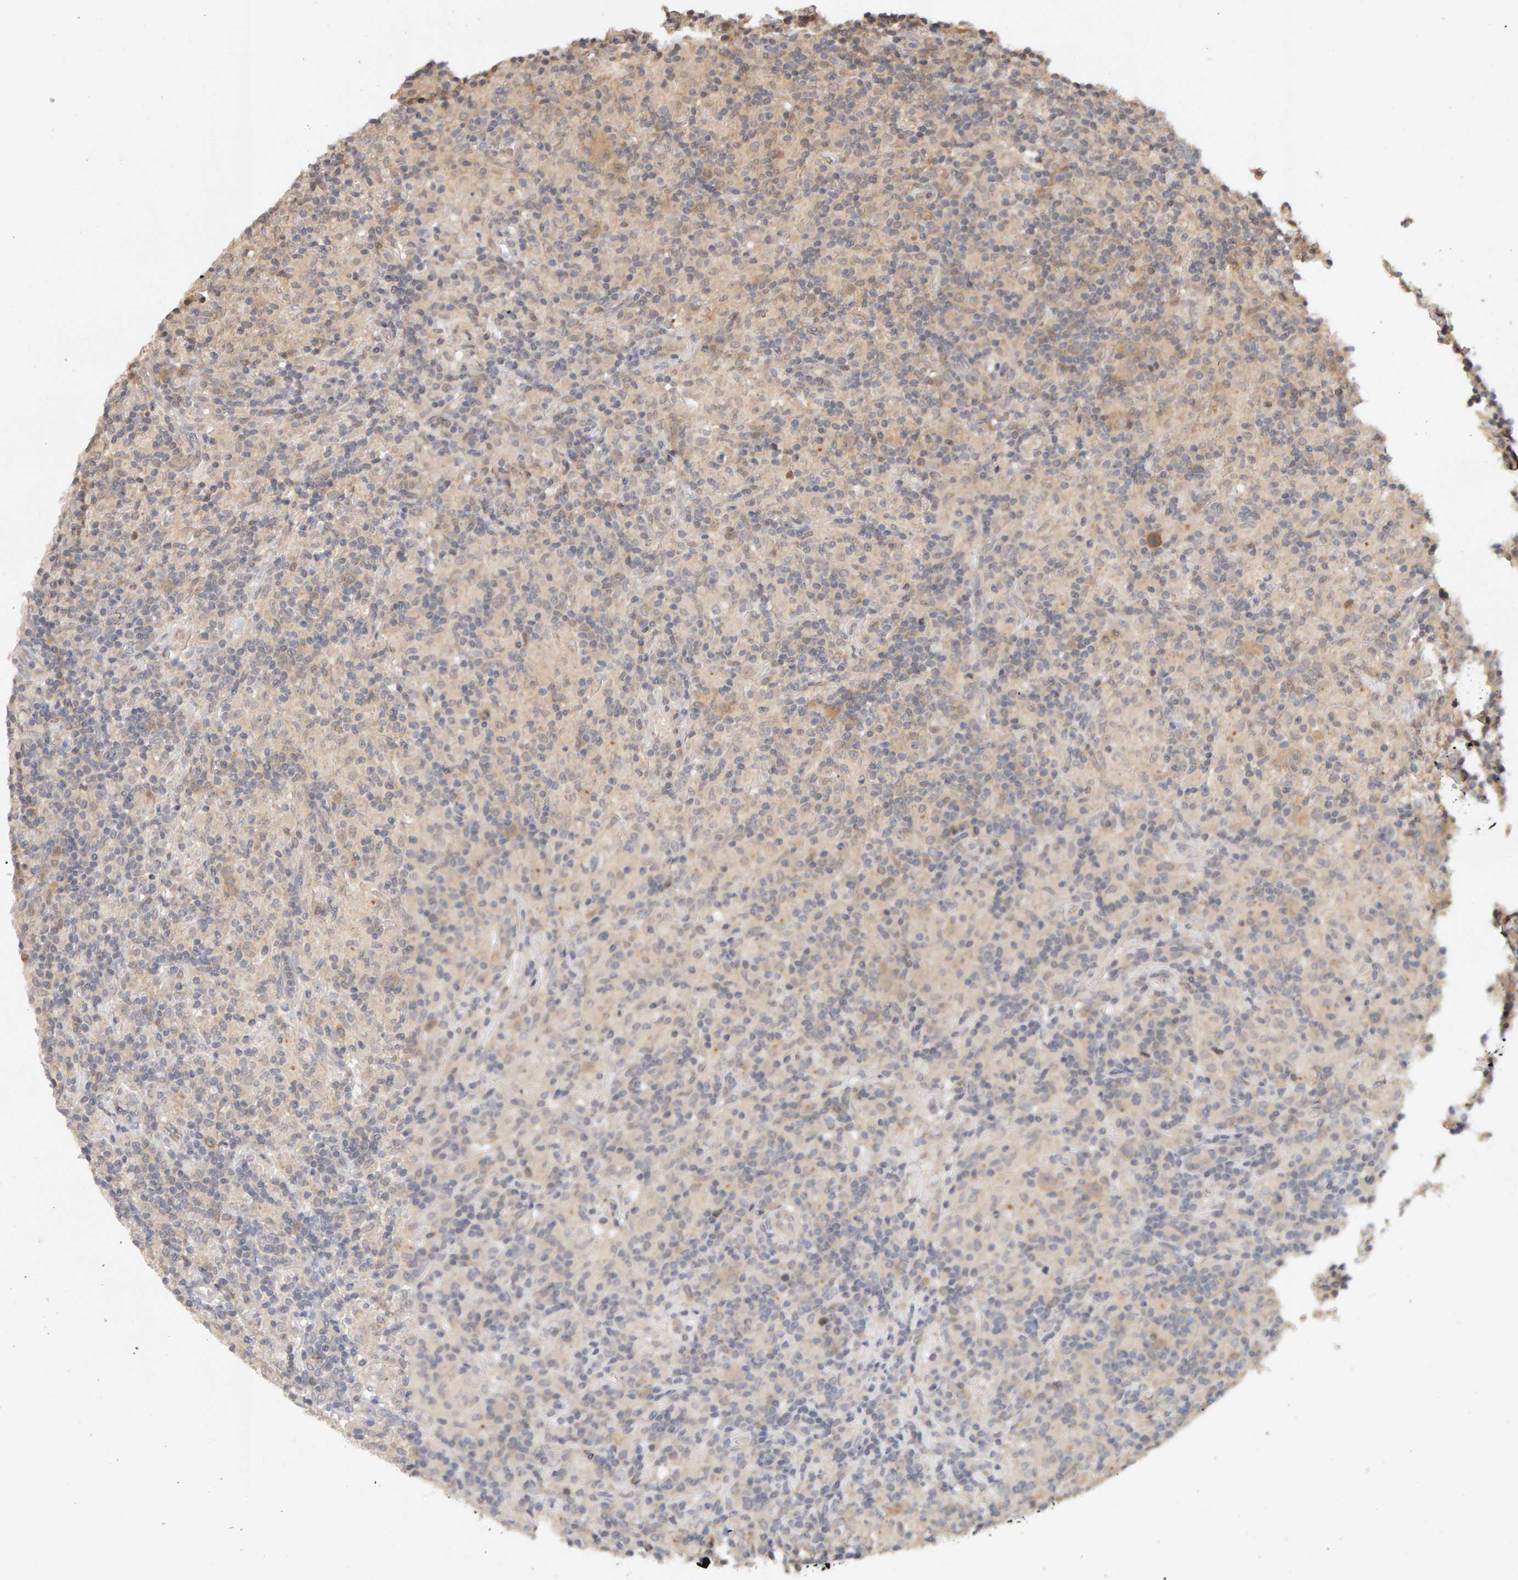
{"staining": {"intensity": "weak", "quantity": ">75%", "location": "cytoplasmic/membranous"}, "tissue": "lymphoma", "cell_type": "Tumor cells", "image_type": "cancer", "snomed": [{"axis": "morphology", "description": "Hodgkin's disease, NOS"}, {"axis": "topography", "description": "Lymph node"}], "caption": "This image reveals immunohistochemistry (IHC) staining of human Hodgkin's disease, with low weak cytoplasmic/membranous staining in about >75% of tumor cells.", "gene": "DNAJC7", "patient": {"sex": "male", "age": 70}}